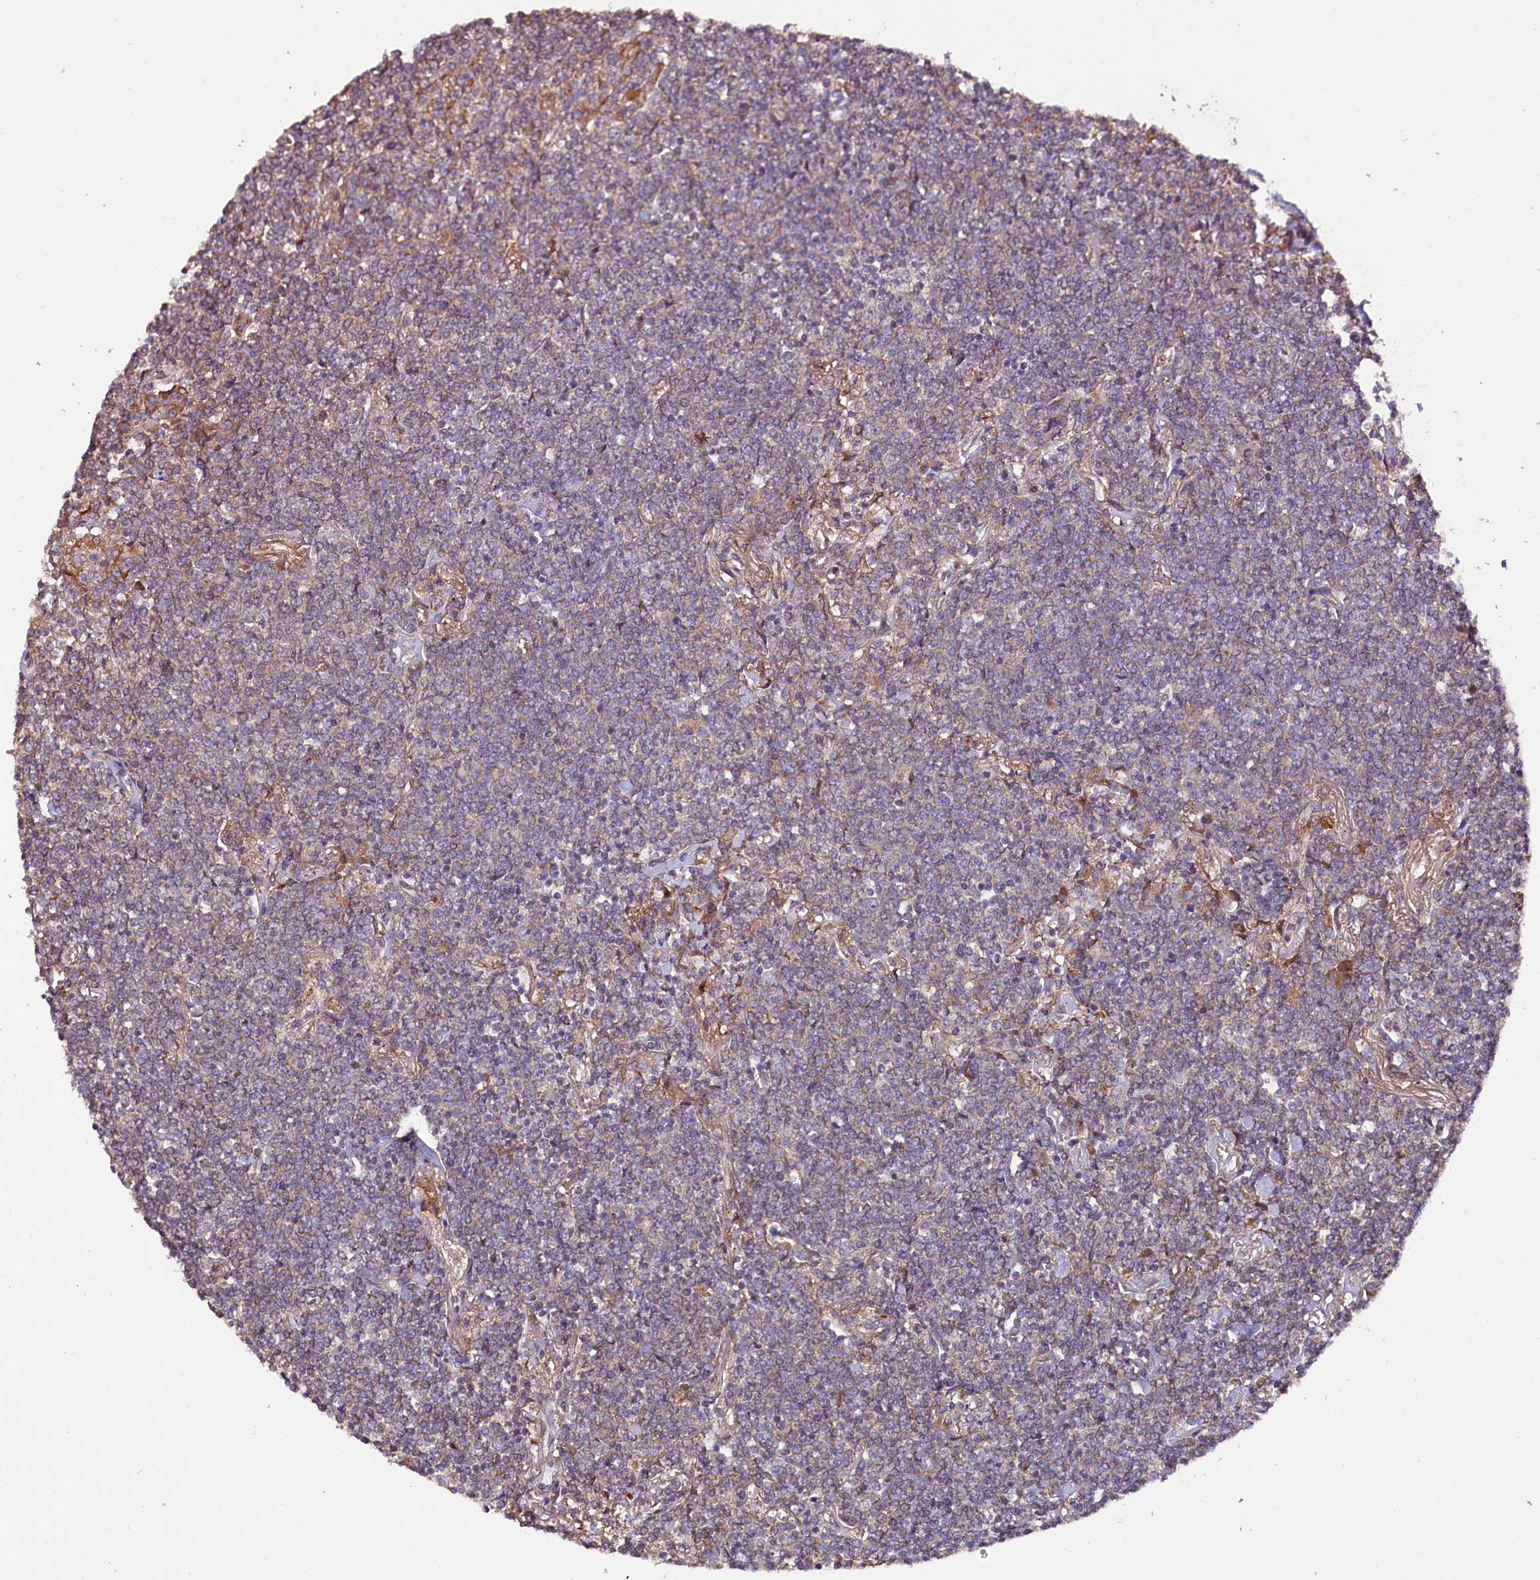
{"staining": {"intensity": "negative", "quantity": "none", "location": "none"}, "tissue": "lymphoma", "cell_type": "Tumor cells", "image_type": "cancer", "snomed": [{"axis": "morphology", "description": "Malignant lymphoma, non-Hodgkin's type, Low grade"}, {"axis": "topography", "description": "Lung"}], "caption": "Malignant lymphoma, non-Hodgkin's type (low-grade) was stained to show a protein in brown. There is no significant expression in tumor cells.", "gene": "CEP295", "patient": {"sex": "female", "age": 71}}